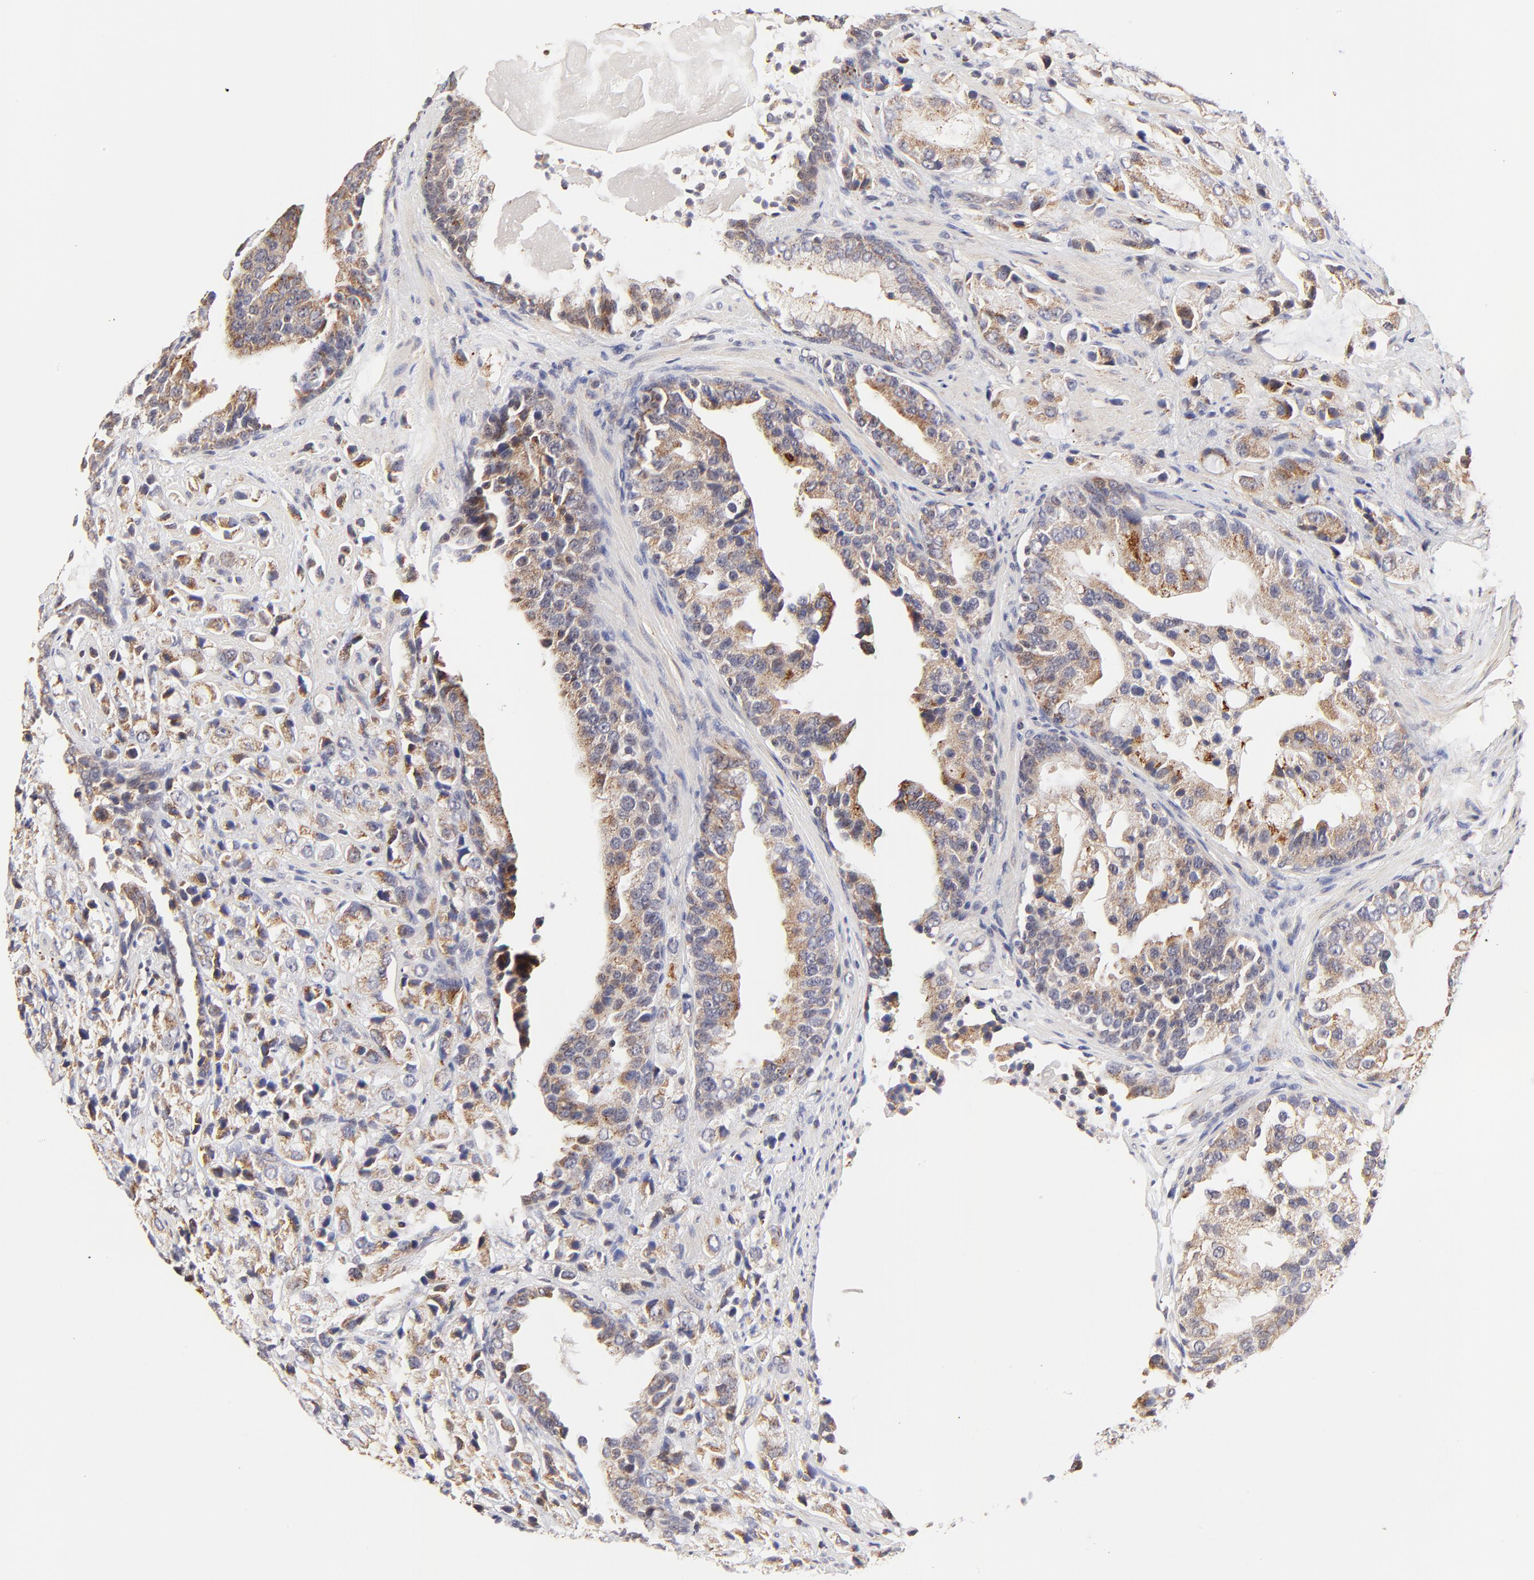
{"staining": {"intensity": "weak", "quantity": ">75%", "location": "cytoplasmic/membranous"}, "tissue": "prostate cancer", "cell_type": "Tumor cells", "image_type": "cancer", "snomed": [{"axis": "morphology", "description": "Adenocarcinoma, High grade"}, {"axis": "topography", "description": "Prostate"}], "caption": "Protein expression analysis of prostate cancer demonstrates weak cytoplasmic/membranous staining in about >75% of tumor cells.", "gene": "MAP2K7", "patient": {"sex": "male", "age": 70}}